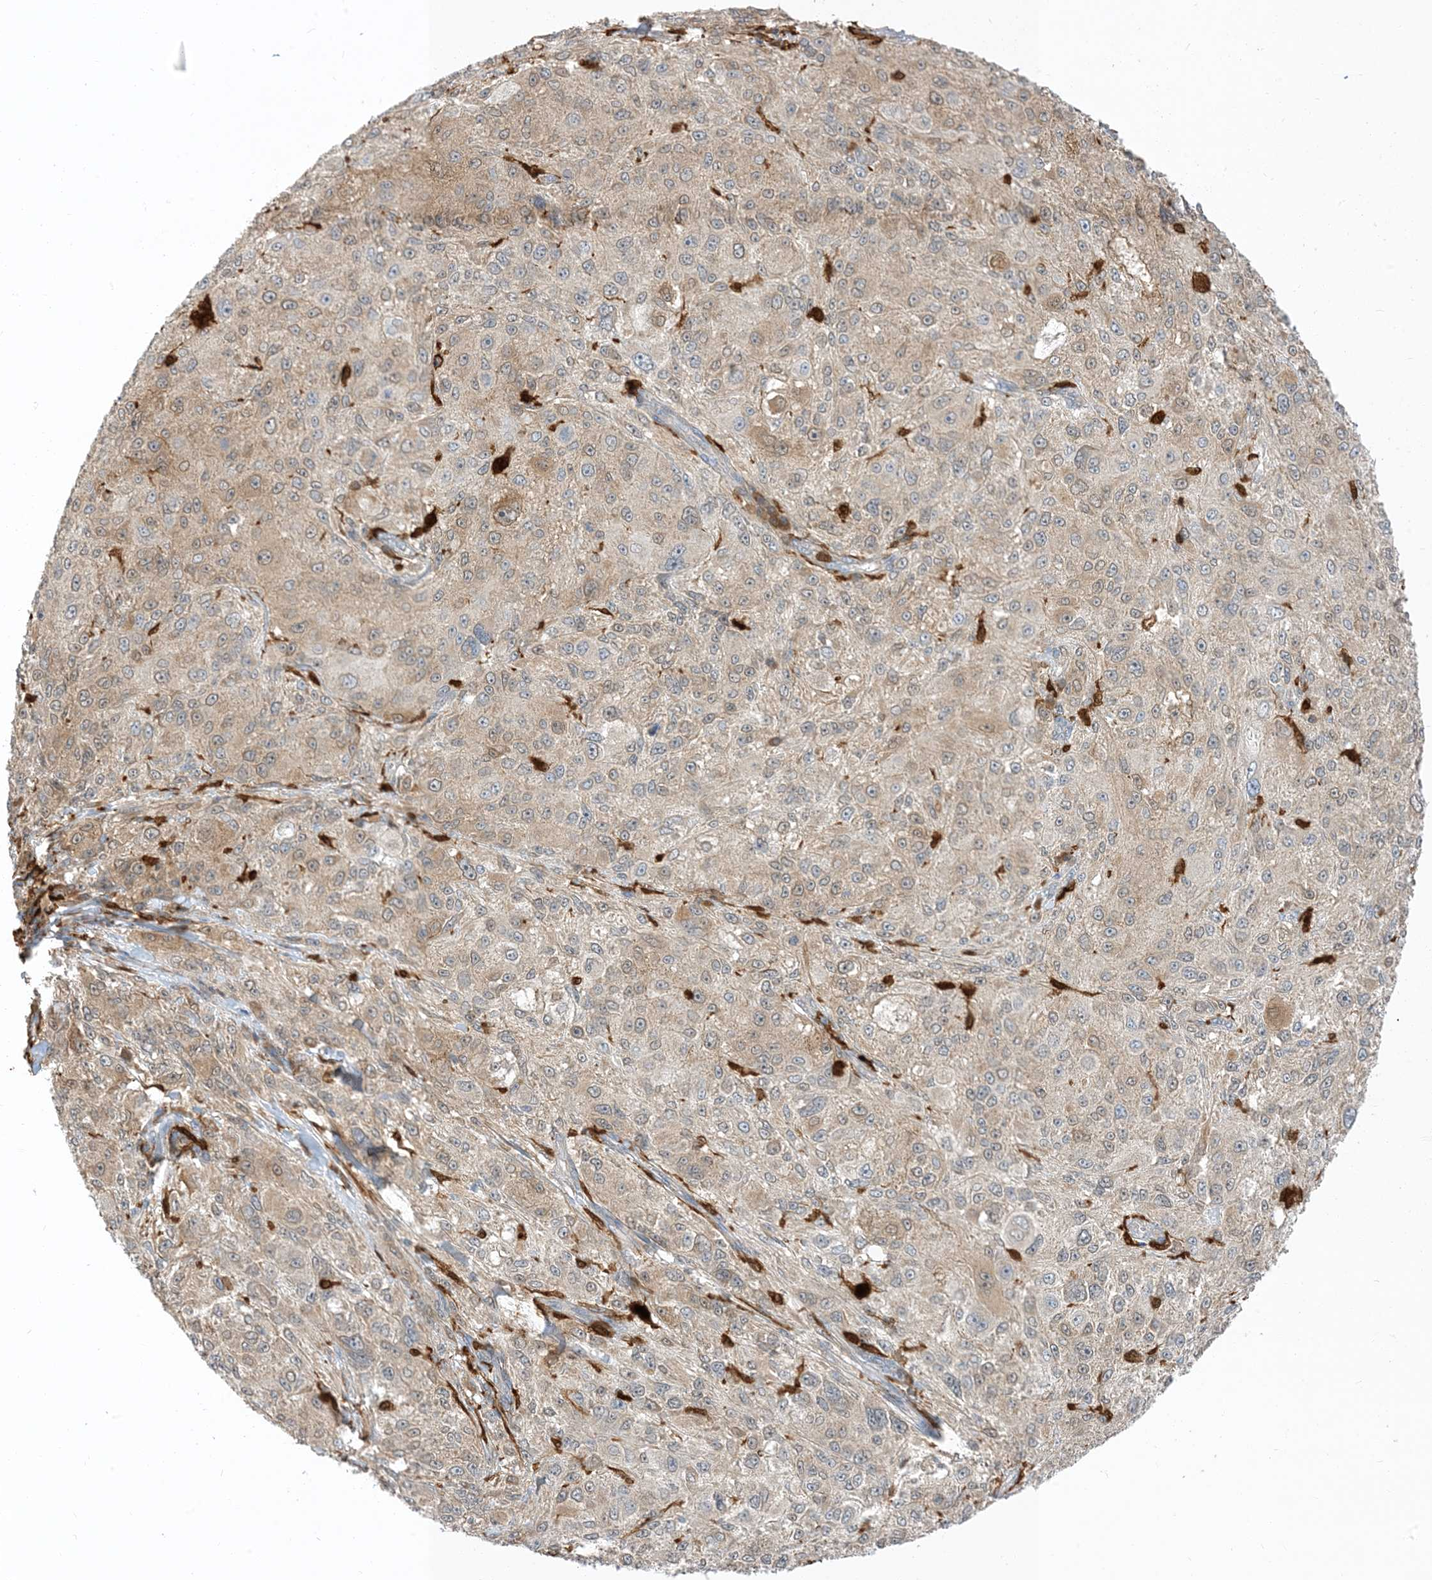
{"staining": {"intensity": "weak", "quantity": "25%-75%", "location": "cytoplasmic/membranous"}, "tissue": "melanoma", "cell_type": "Tumor cells", "image_type": "cancer", "snomed": [{"axis": "morphology", "description": "Necrosis, NOS"}, {"axis": "morphology", "description": "Malignant melanoma, NOS"}, {"axis": "topography", "description": "Skin"}], "caption": "An IHC histopathology image of neoplastic tissue is shown. Protein staining in brown highlights weak cytoplasmic/membranous positivity in malignant melanoma within tumor cells.", "gene": "NAGK", "patient": {"sex": "female", "age": 87}}